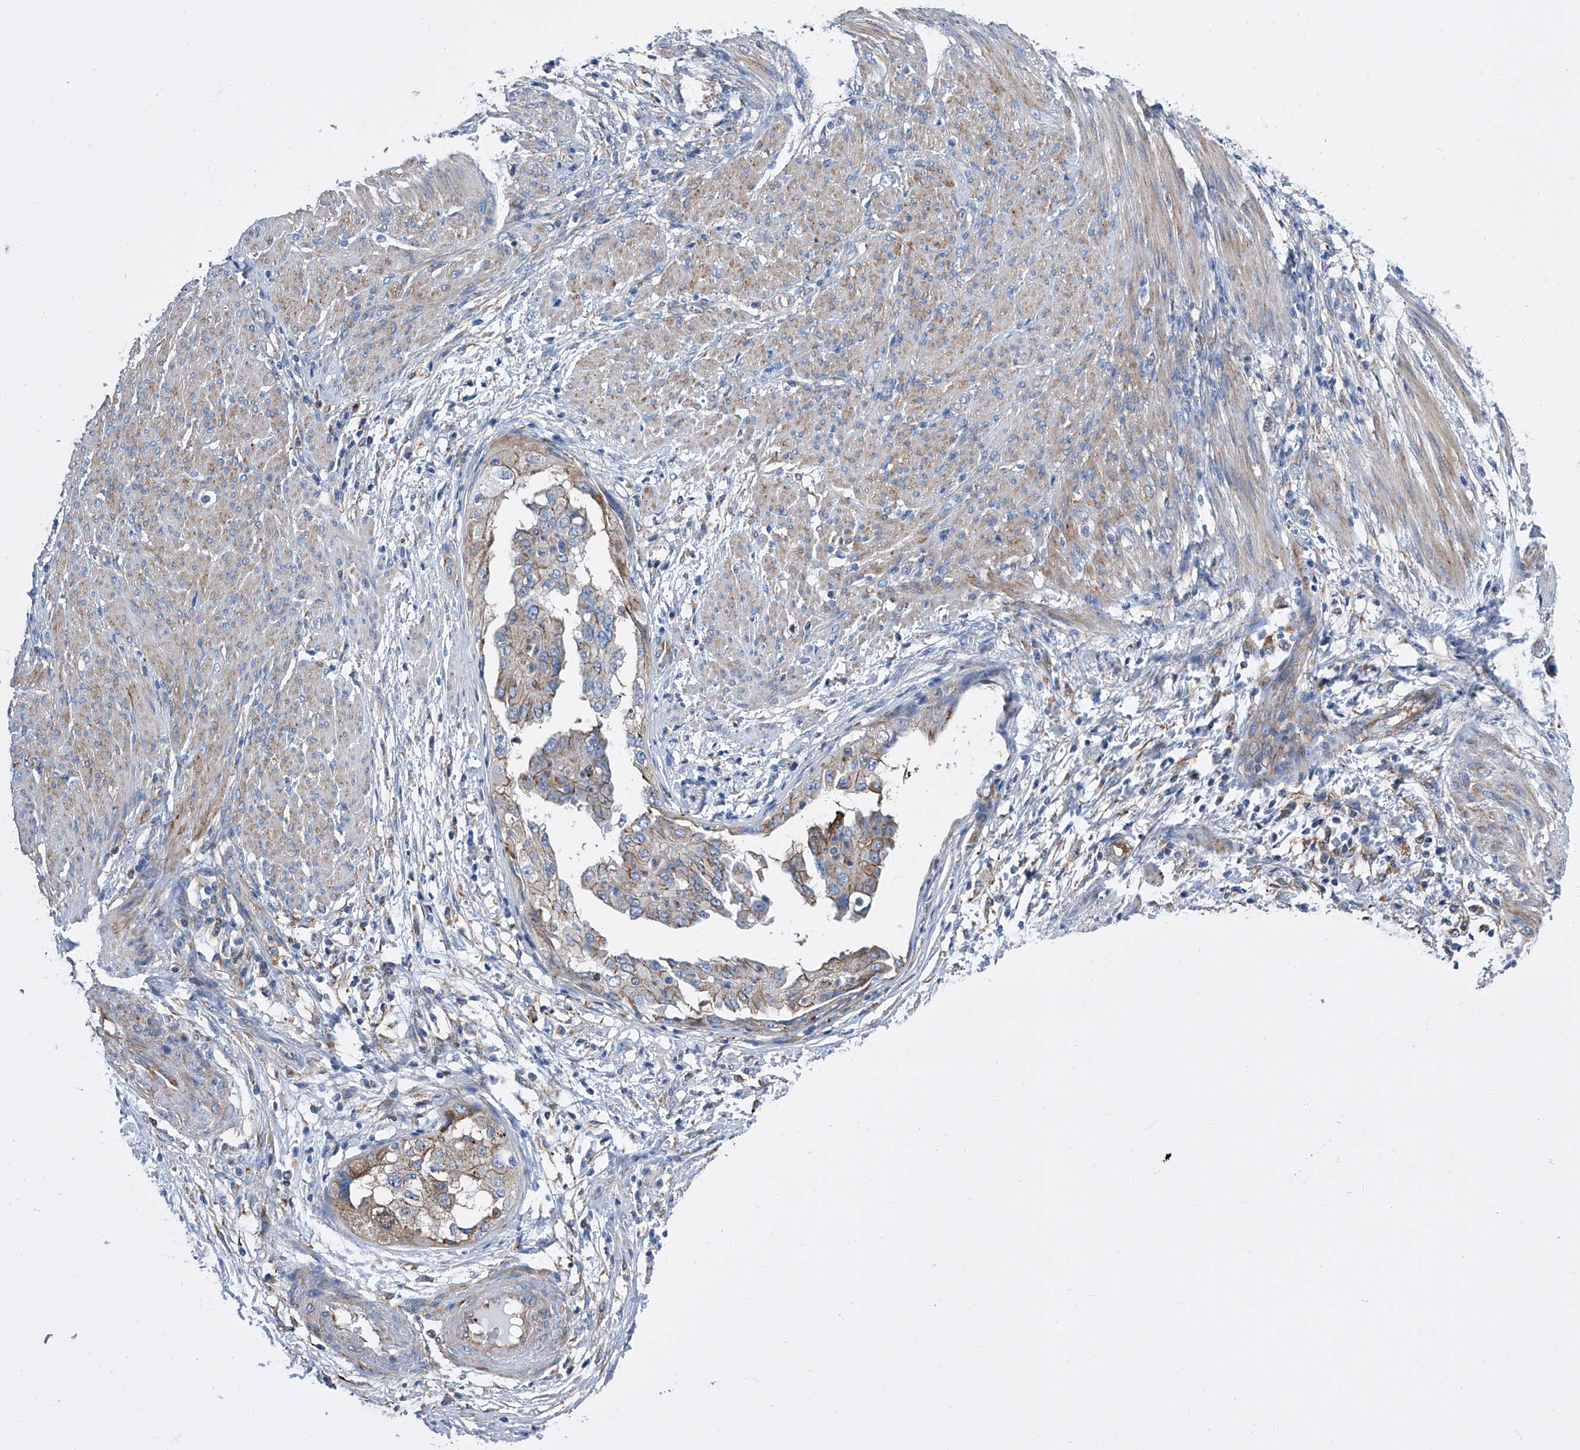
{"staining": {"intensity": "weak", "quantity": "25%-75%", "location": "cytoplasmic/membranous"}, "tissue": "endometrial cancer", "cell_type": "Tumor cells", "image_type": "cancer", "snomed": [{"axis": "morphology", "description": "Adenocarcinoma, NOS"}, {"axis": "topography", "description": "Endometrium"}], "caption": "There is low levels of weak cytoplasmic/membranous positivity in tumor cells of endometrial cancer (adenocarcinoma), as demonstrated by immunohistochemical staining (brown color).", "gene": "GPT", "patient": {"sex": "female", "age": 85}}